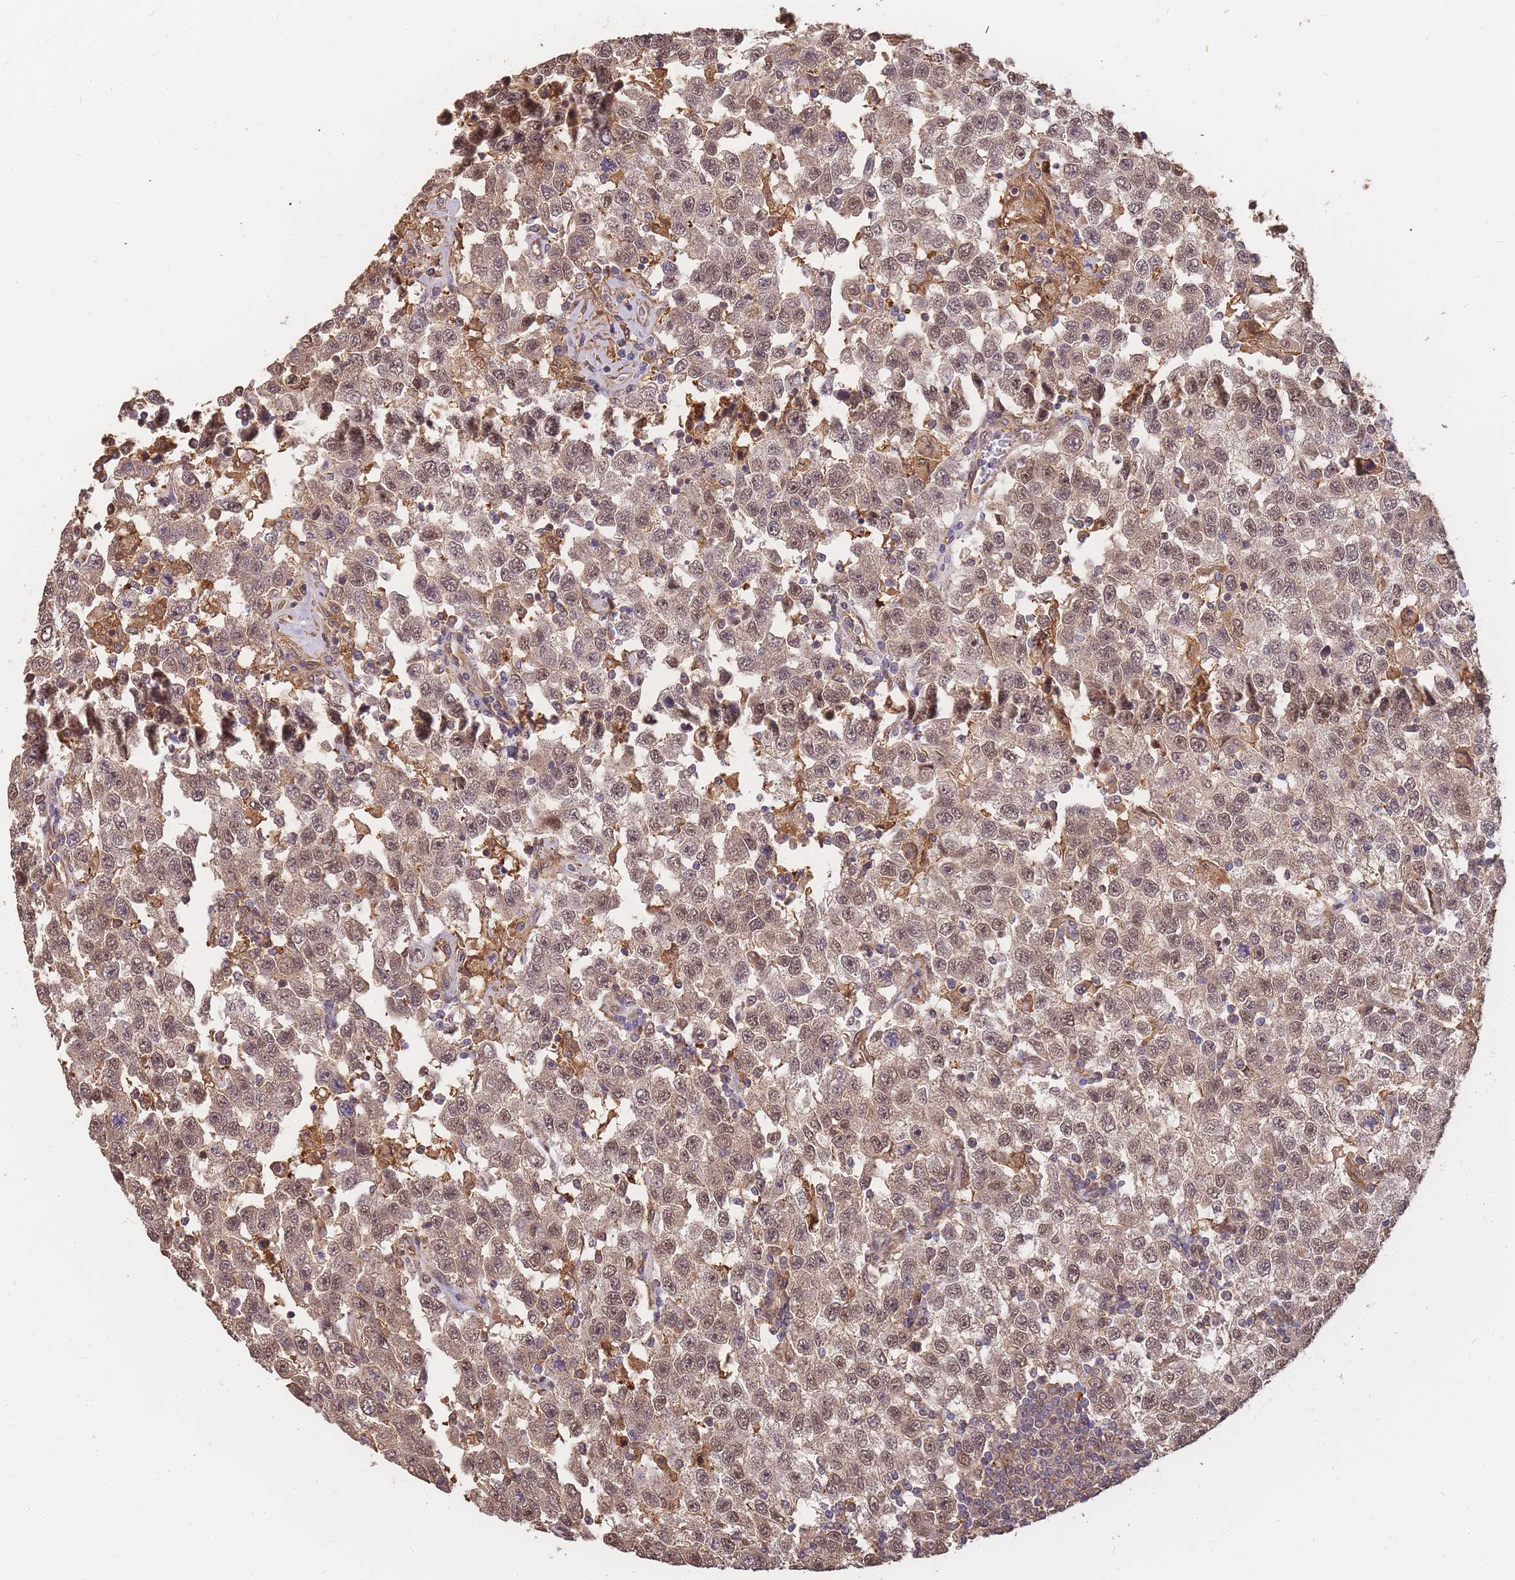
{"staining": {"intensity": "weak", "quantity": ">75%", "location": "cytoplasmic/membranous,nuclear"}, "tissue": "testis cancer", "cell_type": "Tumor cells", "image_type": "cancer", "snomed": [{"axis": "morphology", "description": "Seminoma, NOS"}, {"axis": "topography", "description": "Testis"}], "caption": "Immunohistochemistry image of neoplastic tissue: human testis seminoma stained using immunohistochemistry (IHC) displays low levels of weak protein expression localized specifically in the cytoplasmic/membranous and nuclear of tumor cells, appearing as a cytoplasmic/membranous and nuclear brown color.", "gene": "CDKN2AIPNL", "patient": {"sex": "male", "age": 41}}